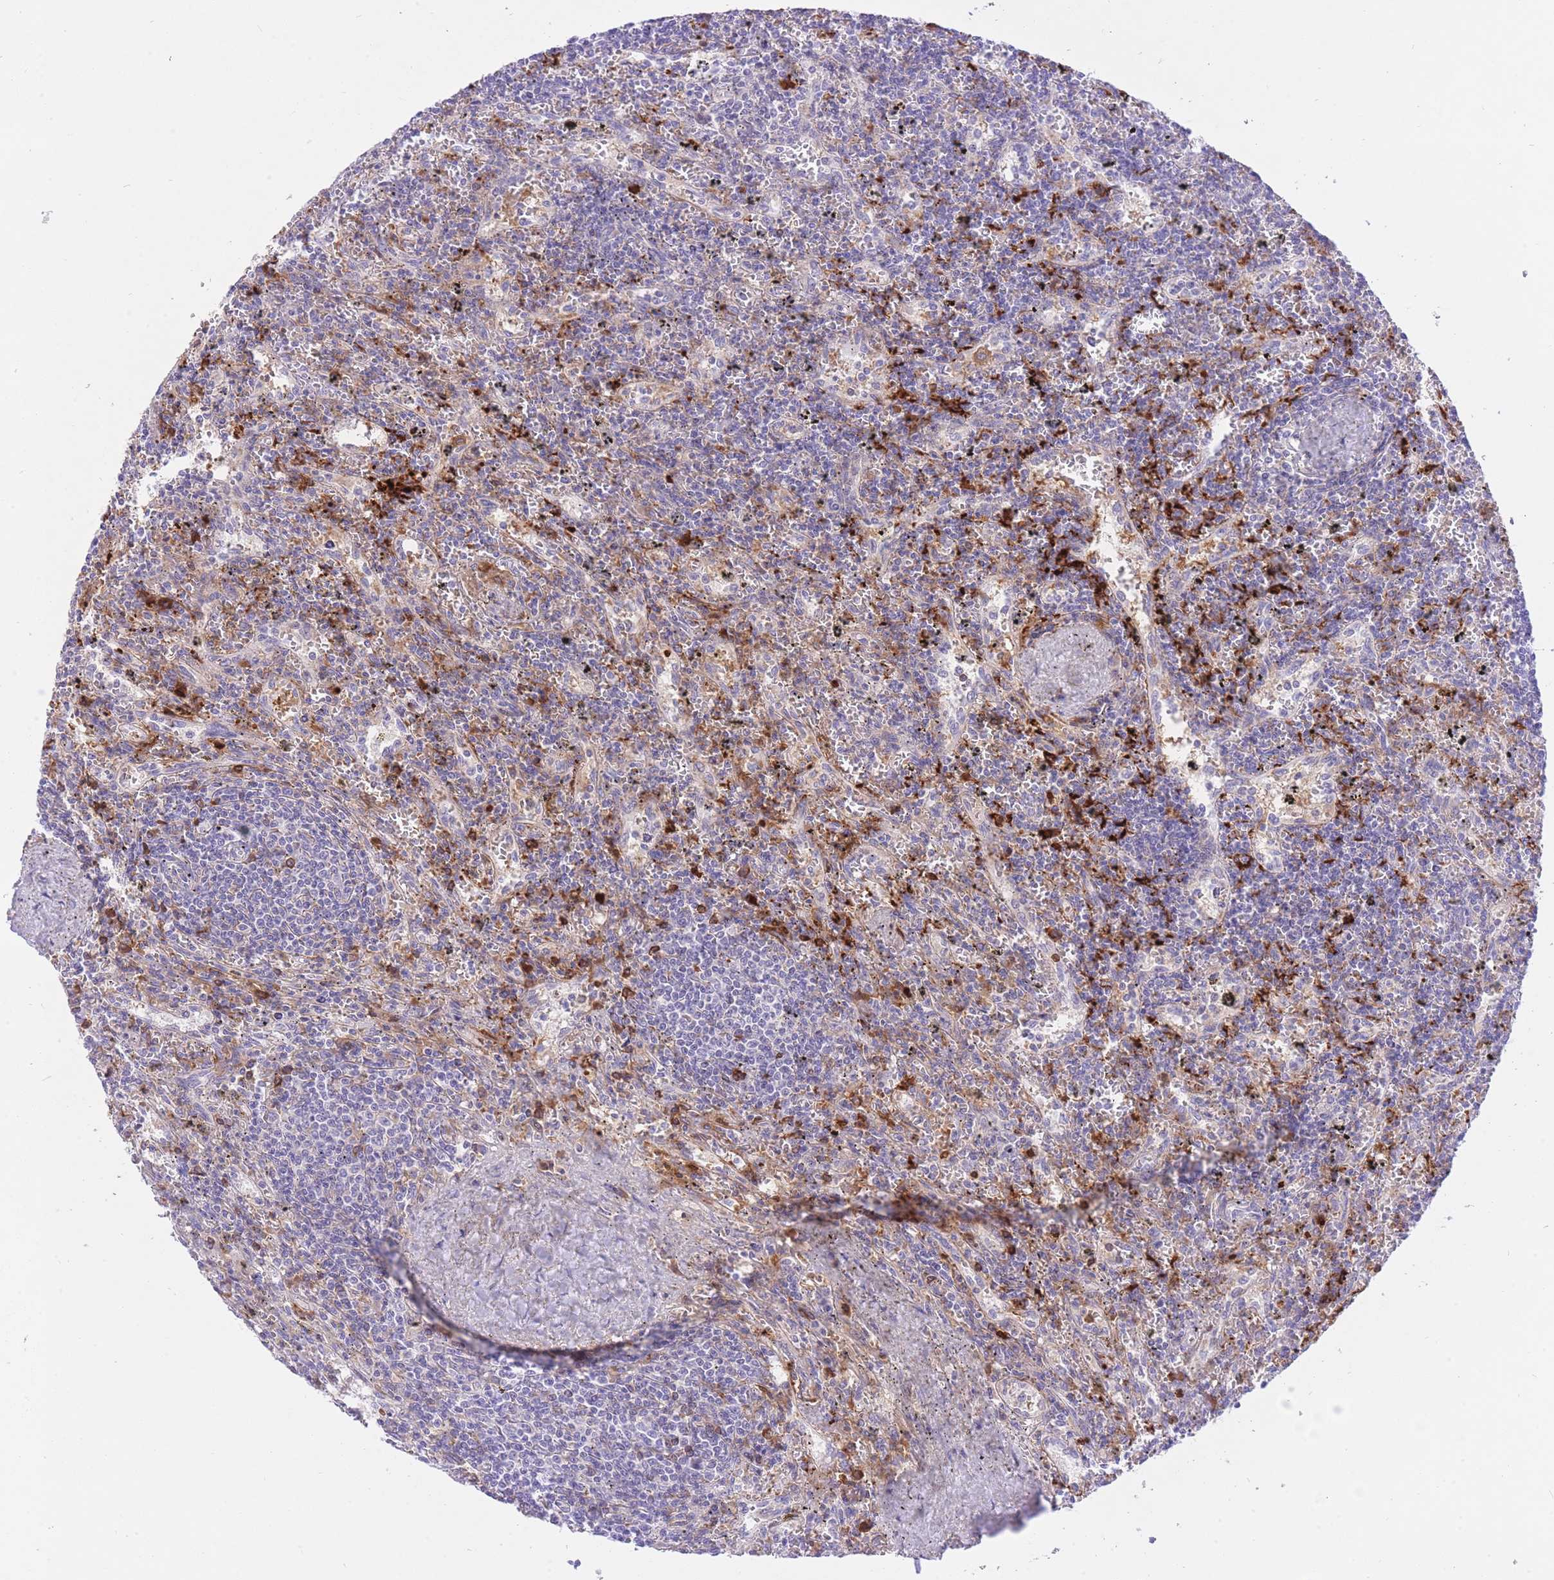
{"staining": {"intensity": "negative", "quantity": "none", "location": "none"}, "tissue": "lymphoma", "cell_type": "Tumor cells", "image_type": "cancer", "snomed": [{"axis": "morphology", "description": "Malignant lymphoma, non-Hodgkin's type, Low grade"}, {"axis": "topography", "description": "Spleen"}], "caption": "This is an immunohistochemistry micrograph of human lymphoma. There is no staining in tumor cells.", "gene": "HRG", "patient": {"sex": "male", "age": 76}}